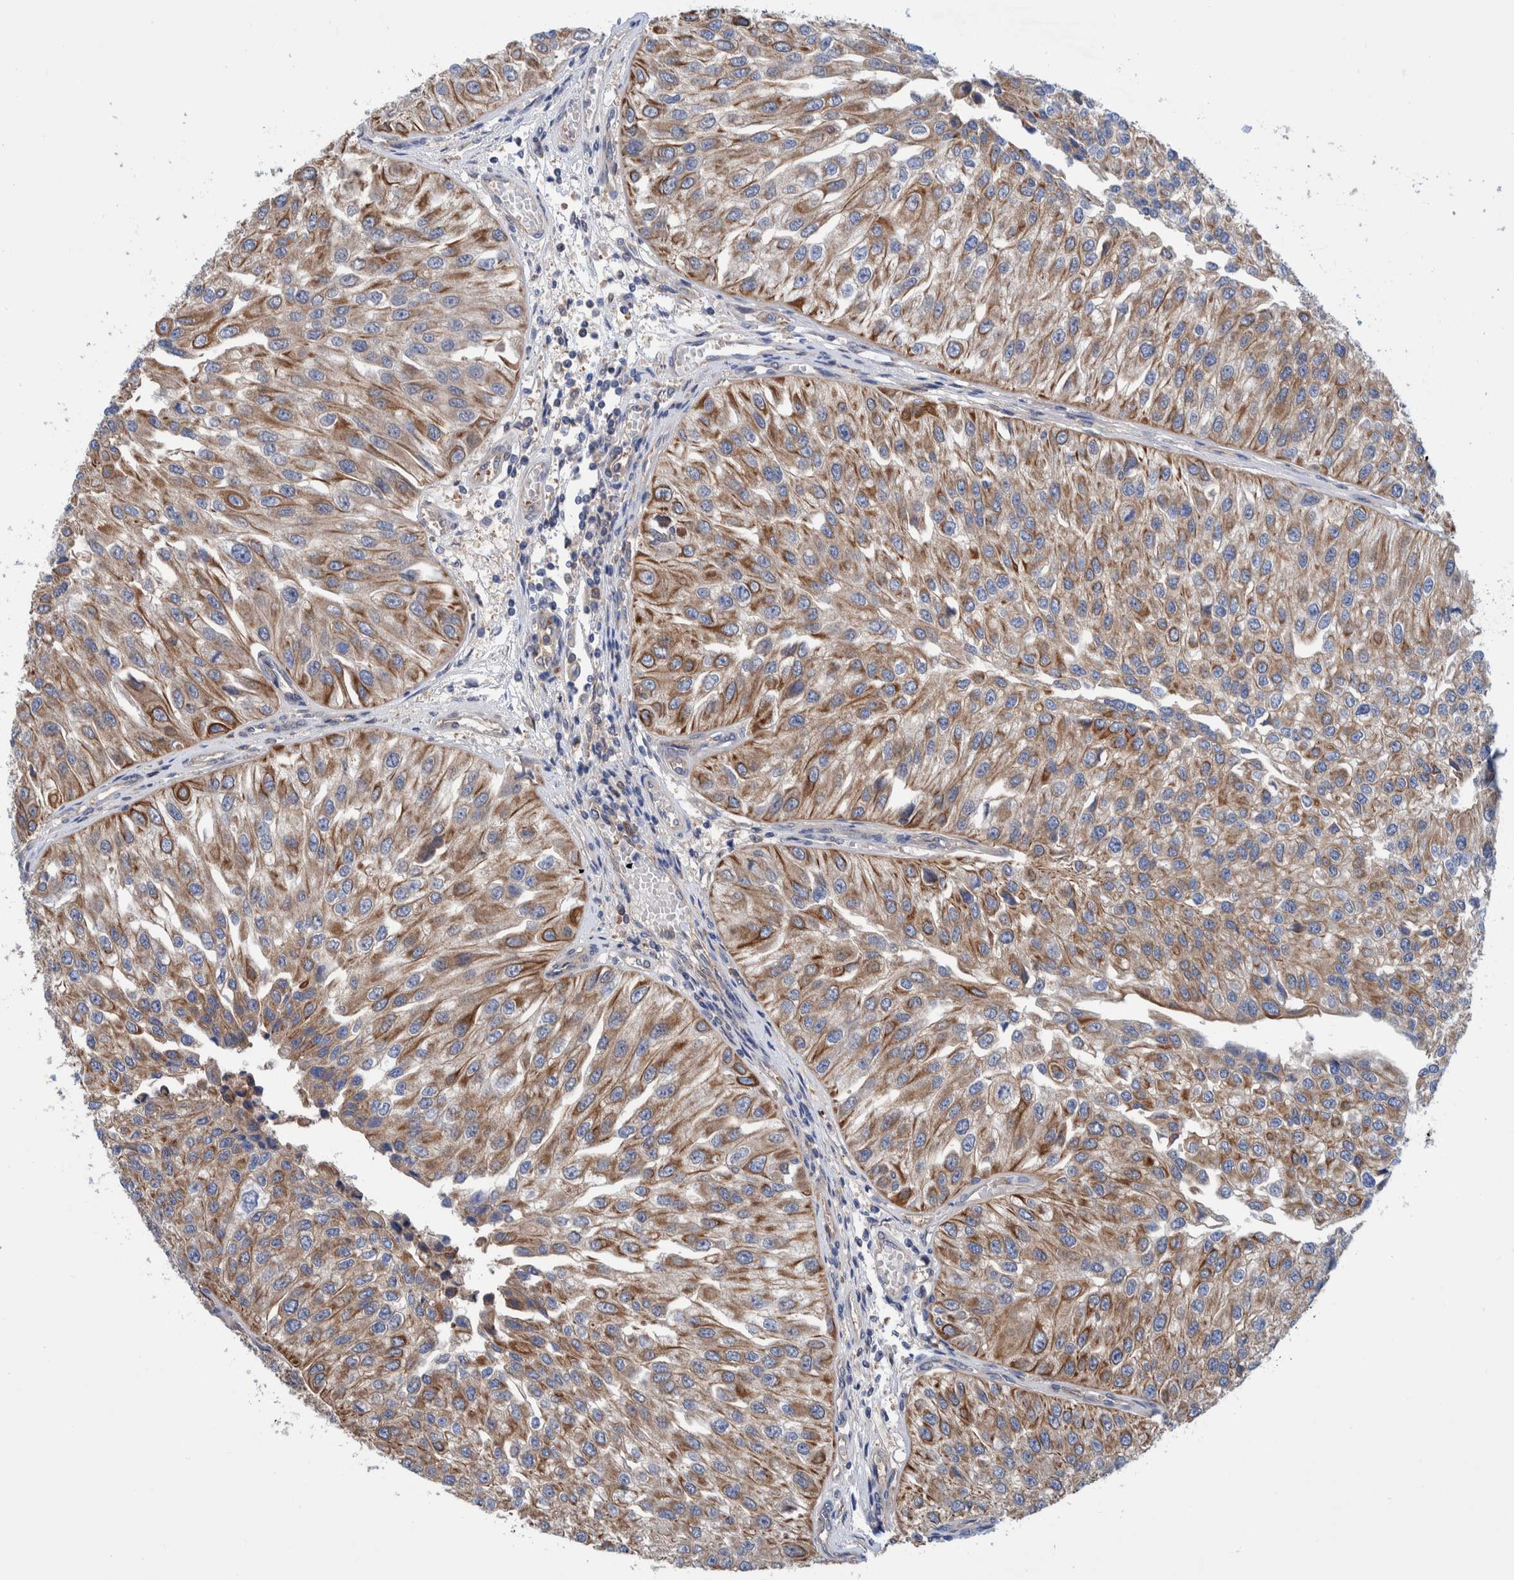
{"staining": {"intensity": "moderate", "quantity": ">75%", "location": "cytoplasmic/membranous"}, "tissue": "urothelial cancer", "cell_type": "Tumor cells", "image_type": "cancer", "snomed": [{"axis": "morphology", "description": "Urothelial carcinoma, High grade"}, {"axis": "topography", "description": "Kidney"}, {"axis": "topography", "description": "Urinary bladder"}], "caption": "The photomicrograph reveals immunohistochemical staining of urothelial cancer. There is moderate cytoplasmic/membranous expression is appreciated in approximately >75% of tumor cells. (Stains: DAB in brown, nuclei in blue, Microscopy: brightfield microscopy at high magnification).", "gene": "PFAS", "patient": {"sex": "male", "age": 77}}